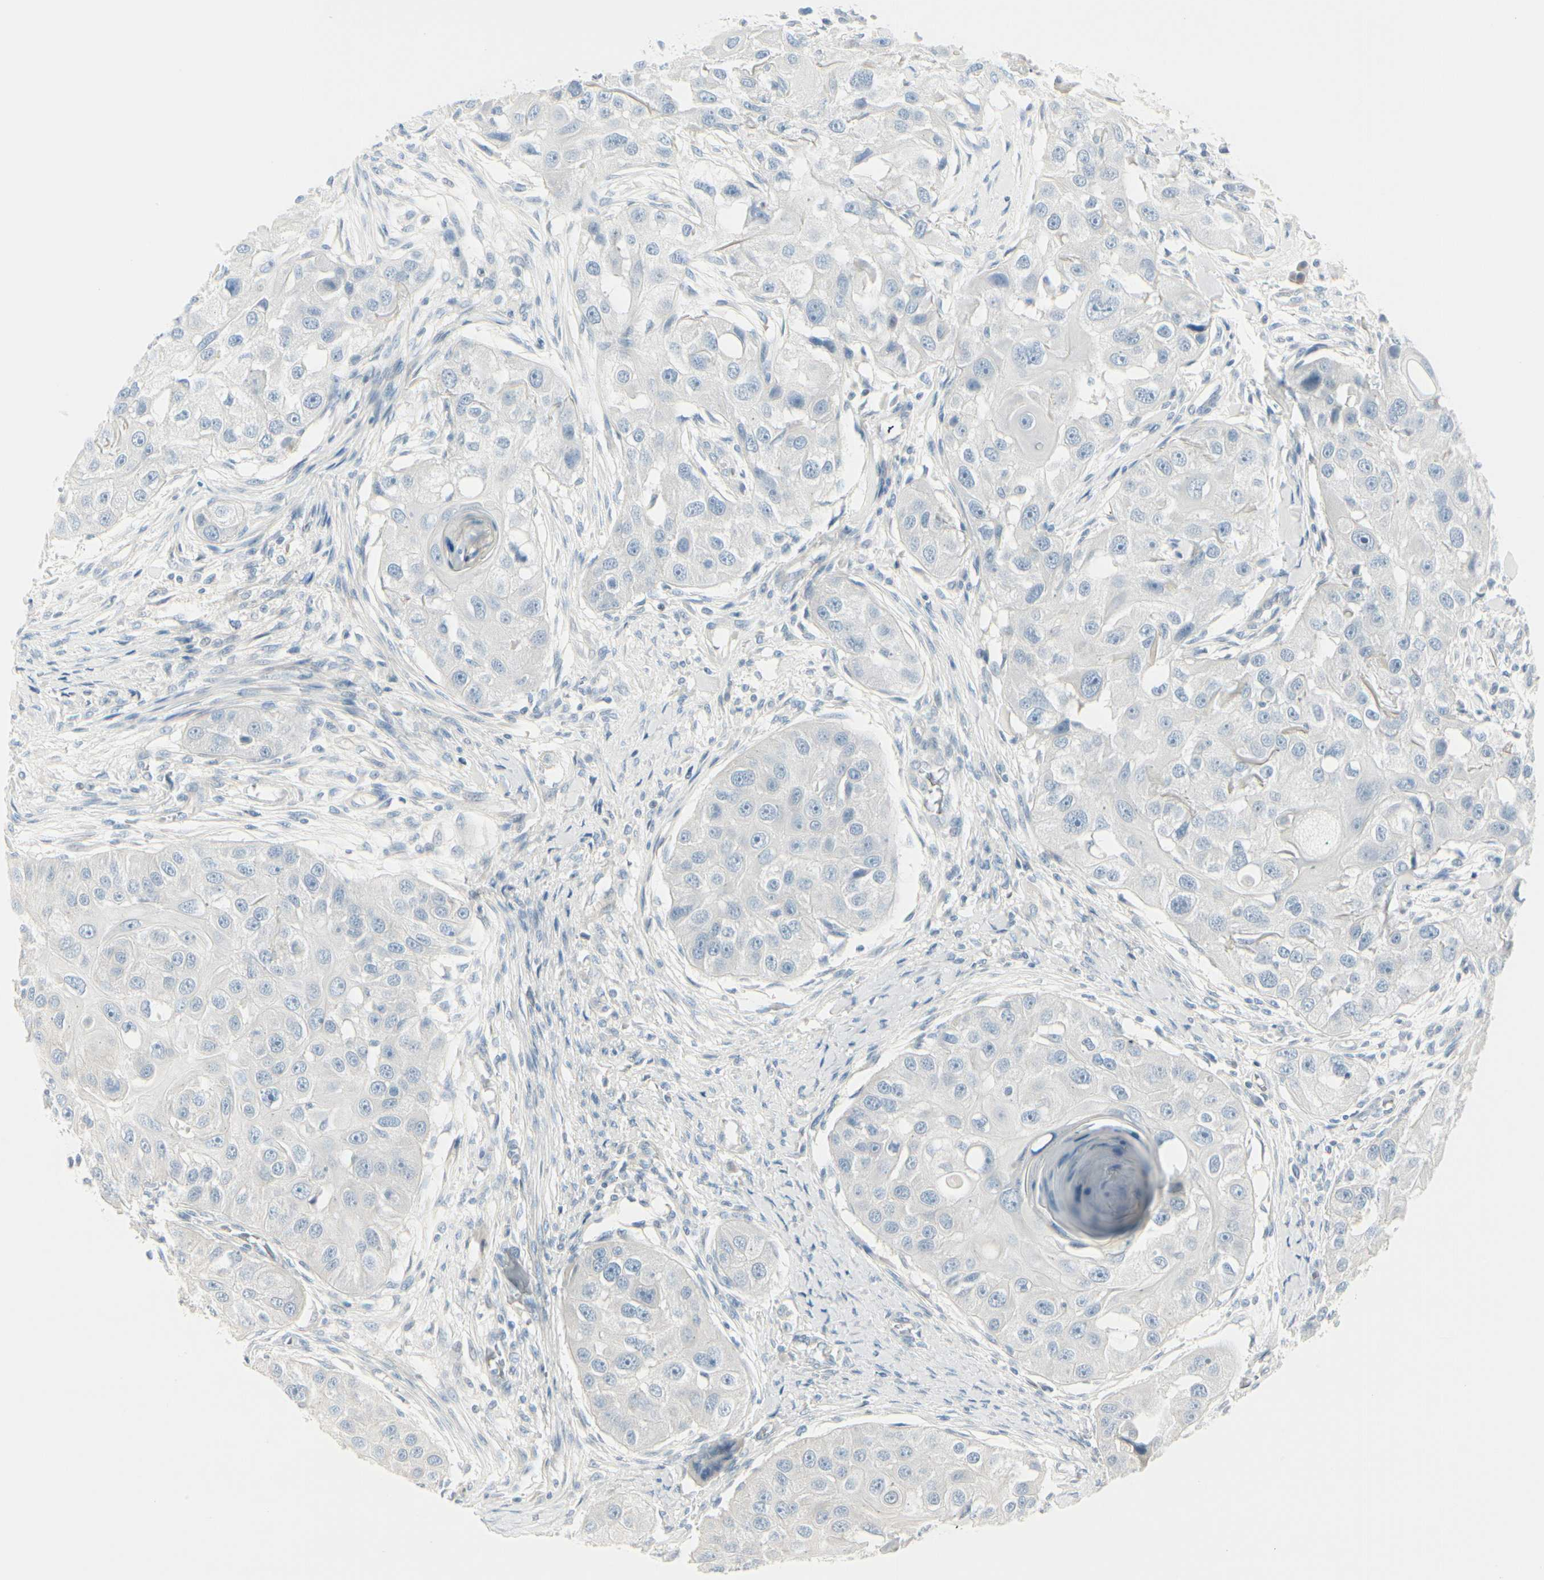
{"staining": {"intensity": "negative", "quantity": "none", "location": "none"}, "tissue": "head and neck cancer", "cell_type": "Tumor cells", "image_type": "cancer", "snomed": [{"axis": "morphology", "description": "Normal tissue, NOS"}, {"axis": "morphology", "description": "Squamous cell carcinoma, NOS"}, {"axis": "topography", "description": "Skeletal muscle"}, {"axis": "topography", "description": "Head-Neck"}], "caption": "Immunohistochemistry photomicrograph of head and neck squamous cell carcinoma stained for a protein (brown), which displays no staining in tumor cells. (DAB (3,3'-diaminobenzidine) immunohistochemistry (IHC) with hematoxylin counter stain).", "gene": "CDHR5", "patient": {"sex": "male", "age": 51}}